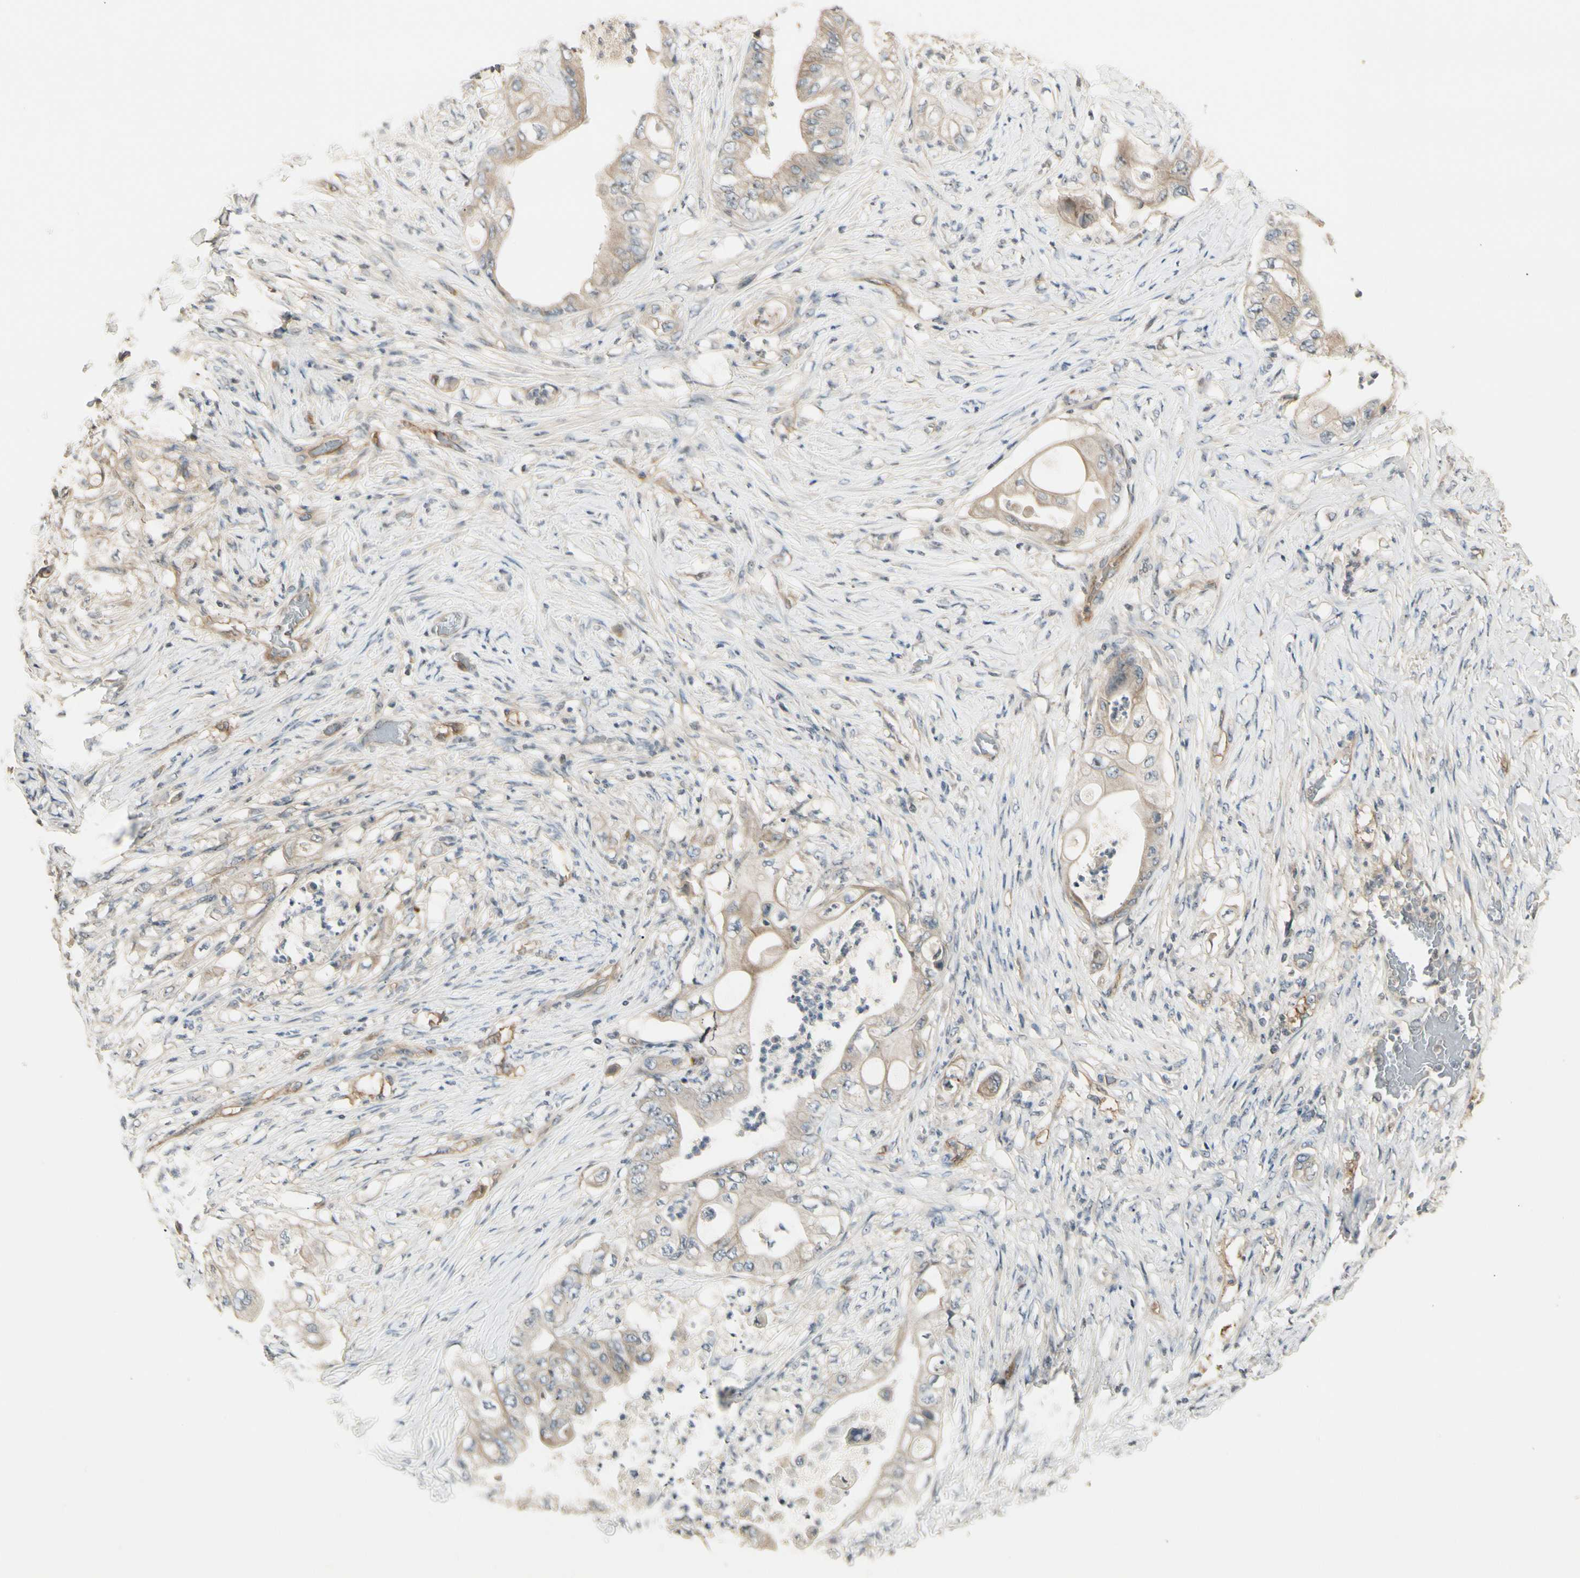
{"staining": {"intensity": "weak", "quantity": ">75%", "location": "cytoplasmic/membranous"}, "tissue": "stomach cancer", "cell_type": "Tumor cells", "image_type": "cancer", "snomed": [{"axis": "morphology", "description": "Adenocarcinoma, NOS"}, {"axis": "topography", "description": "Stomach"}], "caption": "Weak cytoplasmic/membranous staining is appreciated in approximately >75% of tumor cells in adenocarcinoma (stomach).", "gene": "NFYA", "patient": {"sex": "female", "age": 73}}